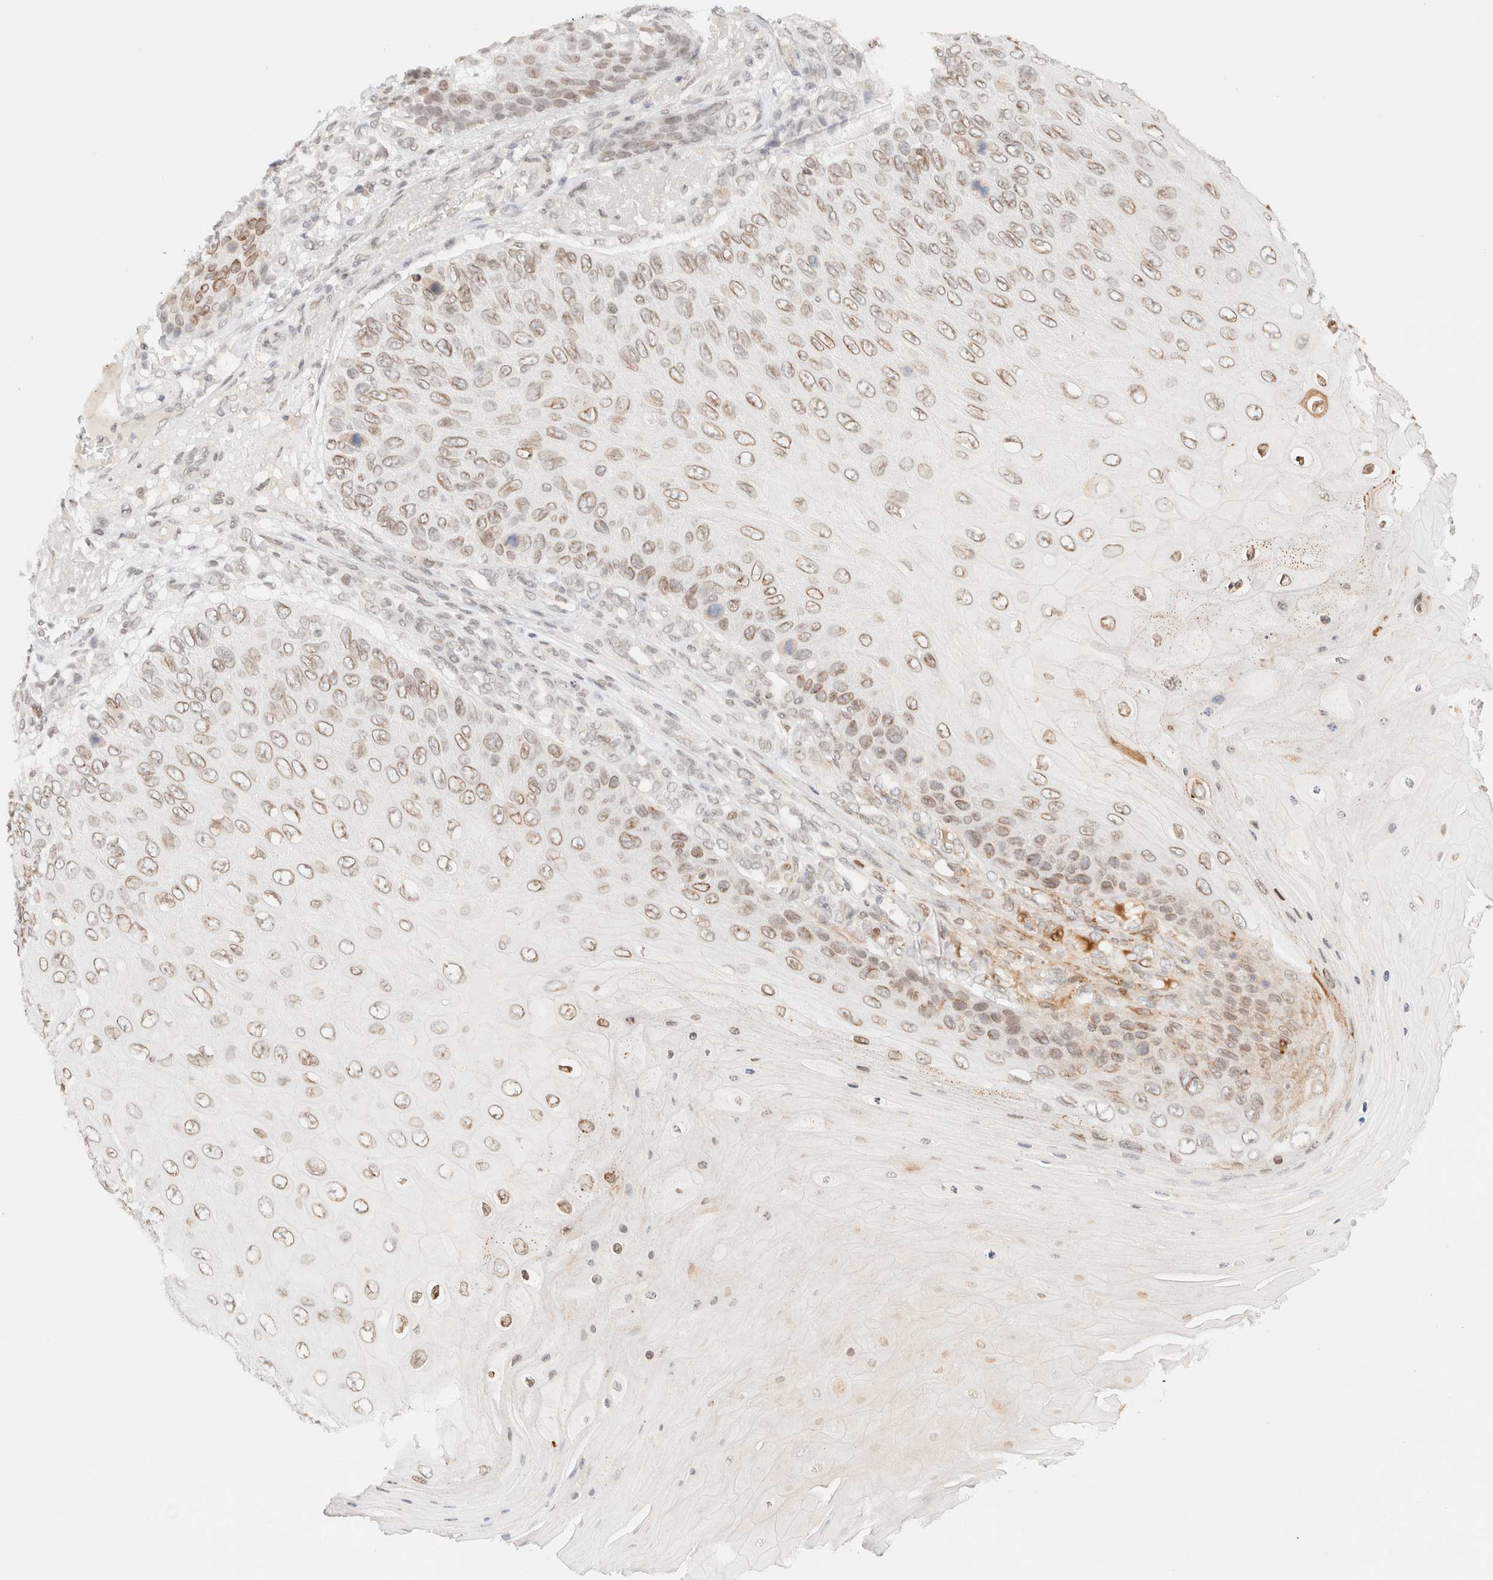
{"staining": {"intensity": "weak", "quantity": ">75%", "location": "cytoplasmic/membranous,nuclear"}, "tissue": "skin cancer", "cell_type": "Tumor cells", "image_type": "cancer", "snomed": [{"axis": "morphology", "description": "Squamous cell carcinoma, NOS"}, {"axis": "topography", "description": "Skin"}], "caption": "Immunohistochemistry staining of skin squamous cell carcinoma, which demonstrates low levels of weak cytoplasmic/membranous and nuclear positivity in approximately >75% of tumor cells indicating weak cytoplasmic/membranous and nuclear protein positivity. The staining was performed using DAB (brown) for protein detection and nuclei were counterstained in hematoxylin (blue).", "gene": "ZNF770", "patient": {"sex": "female", "age": 88}}